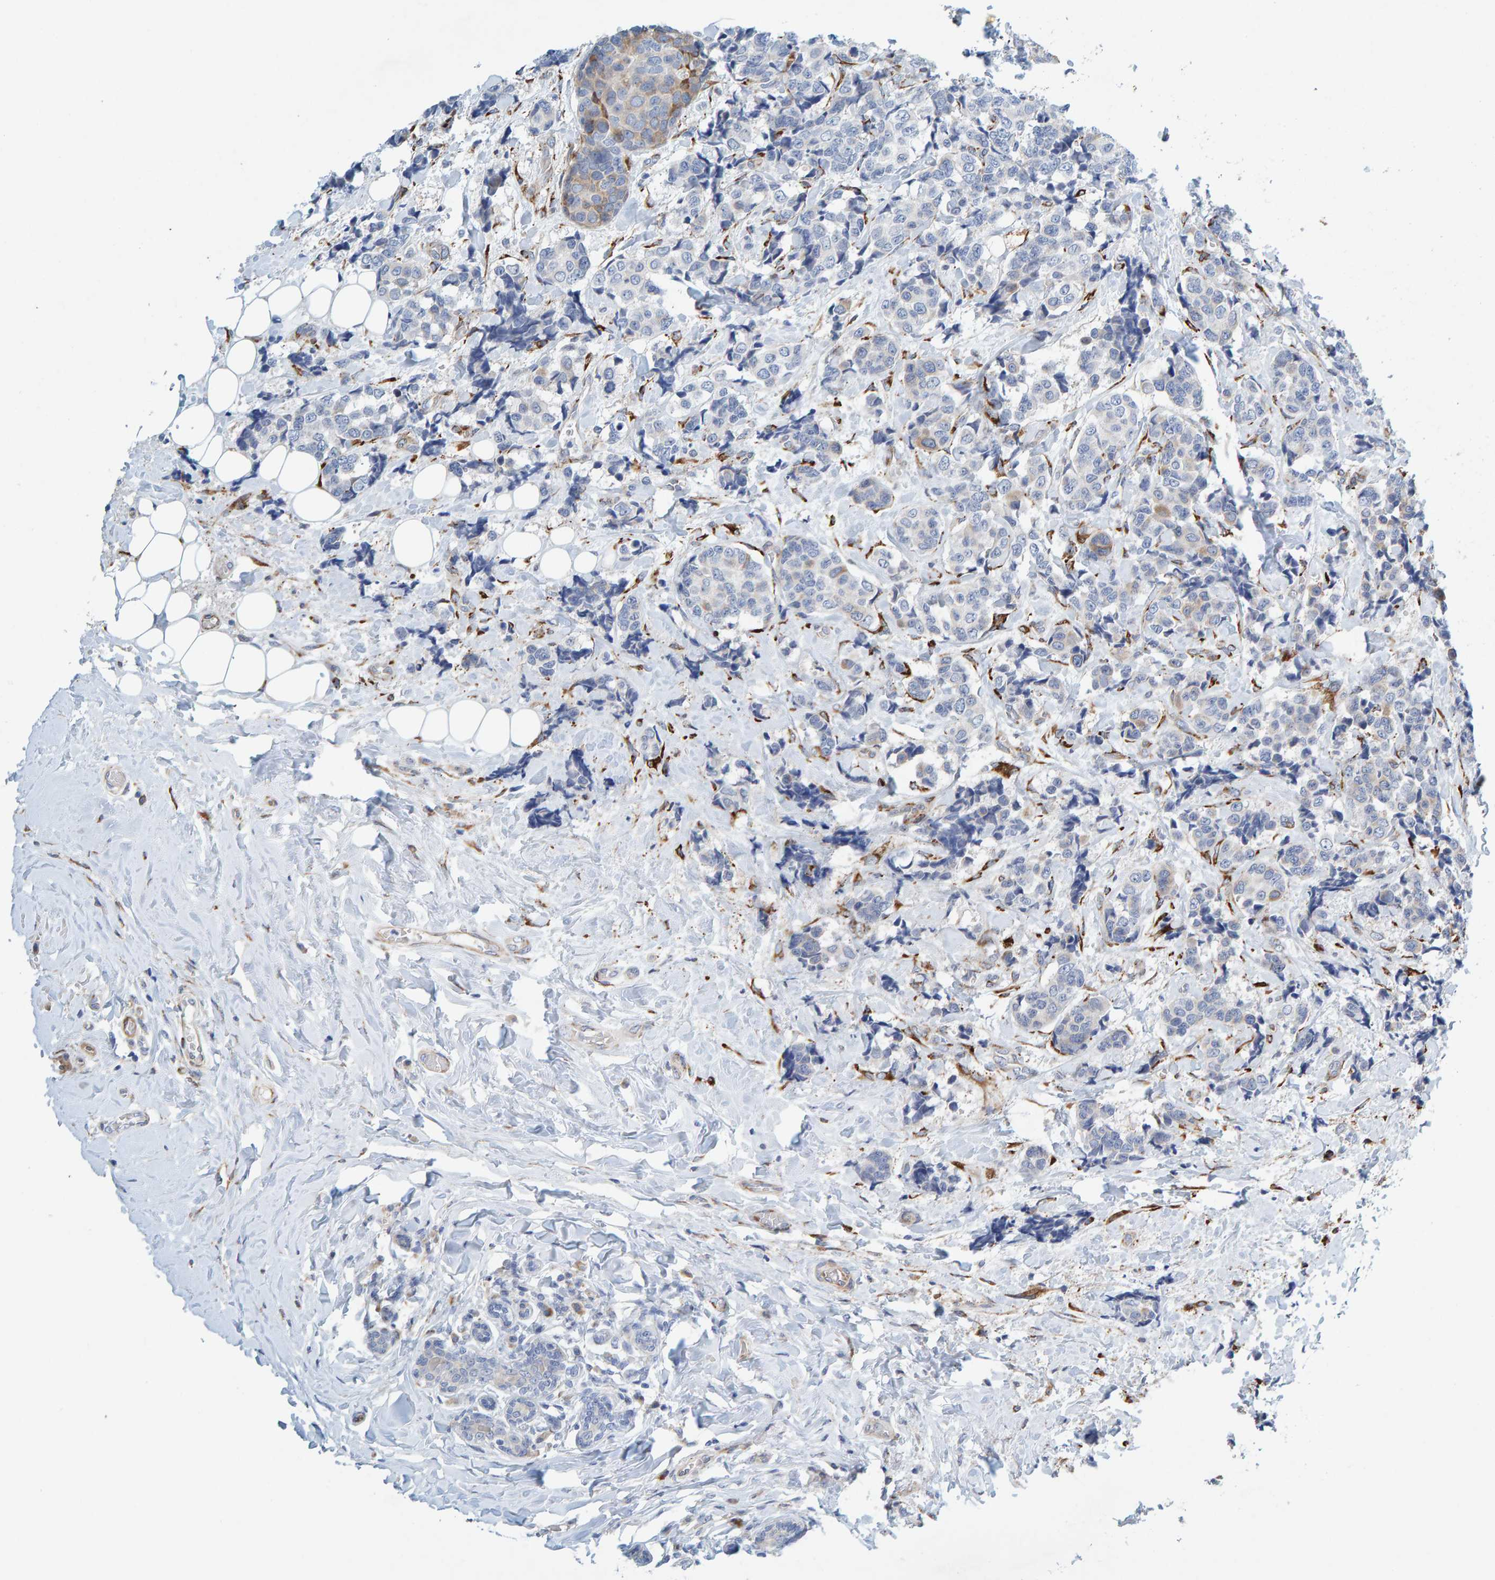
{"staining": {"intensity": "weak", "quantity": "<25%", "location": "cytoplasmic/membranous"}, "tissue": "breast cancer", "cell_type": "Tumor cells", "image_type": "cancer", "snomed": [{"axis": "morphology", "description": "Normal tissue, NOS"}, {"axis": "morphology", "description": "Duct carcinoma"}, {"axis": "topography", "description": "Breast"}], "caption": "There is no significant positivity in tumor cells of breast cancer (invasive ductal carcinoma).", "gene": "MMP16", "patient": {"sex": "female", "age": 43}}